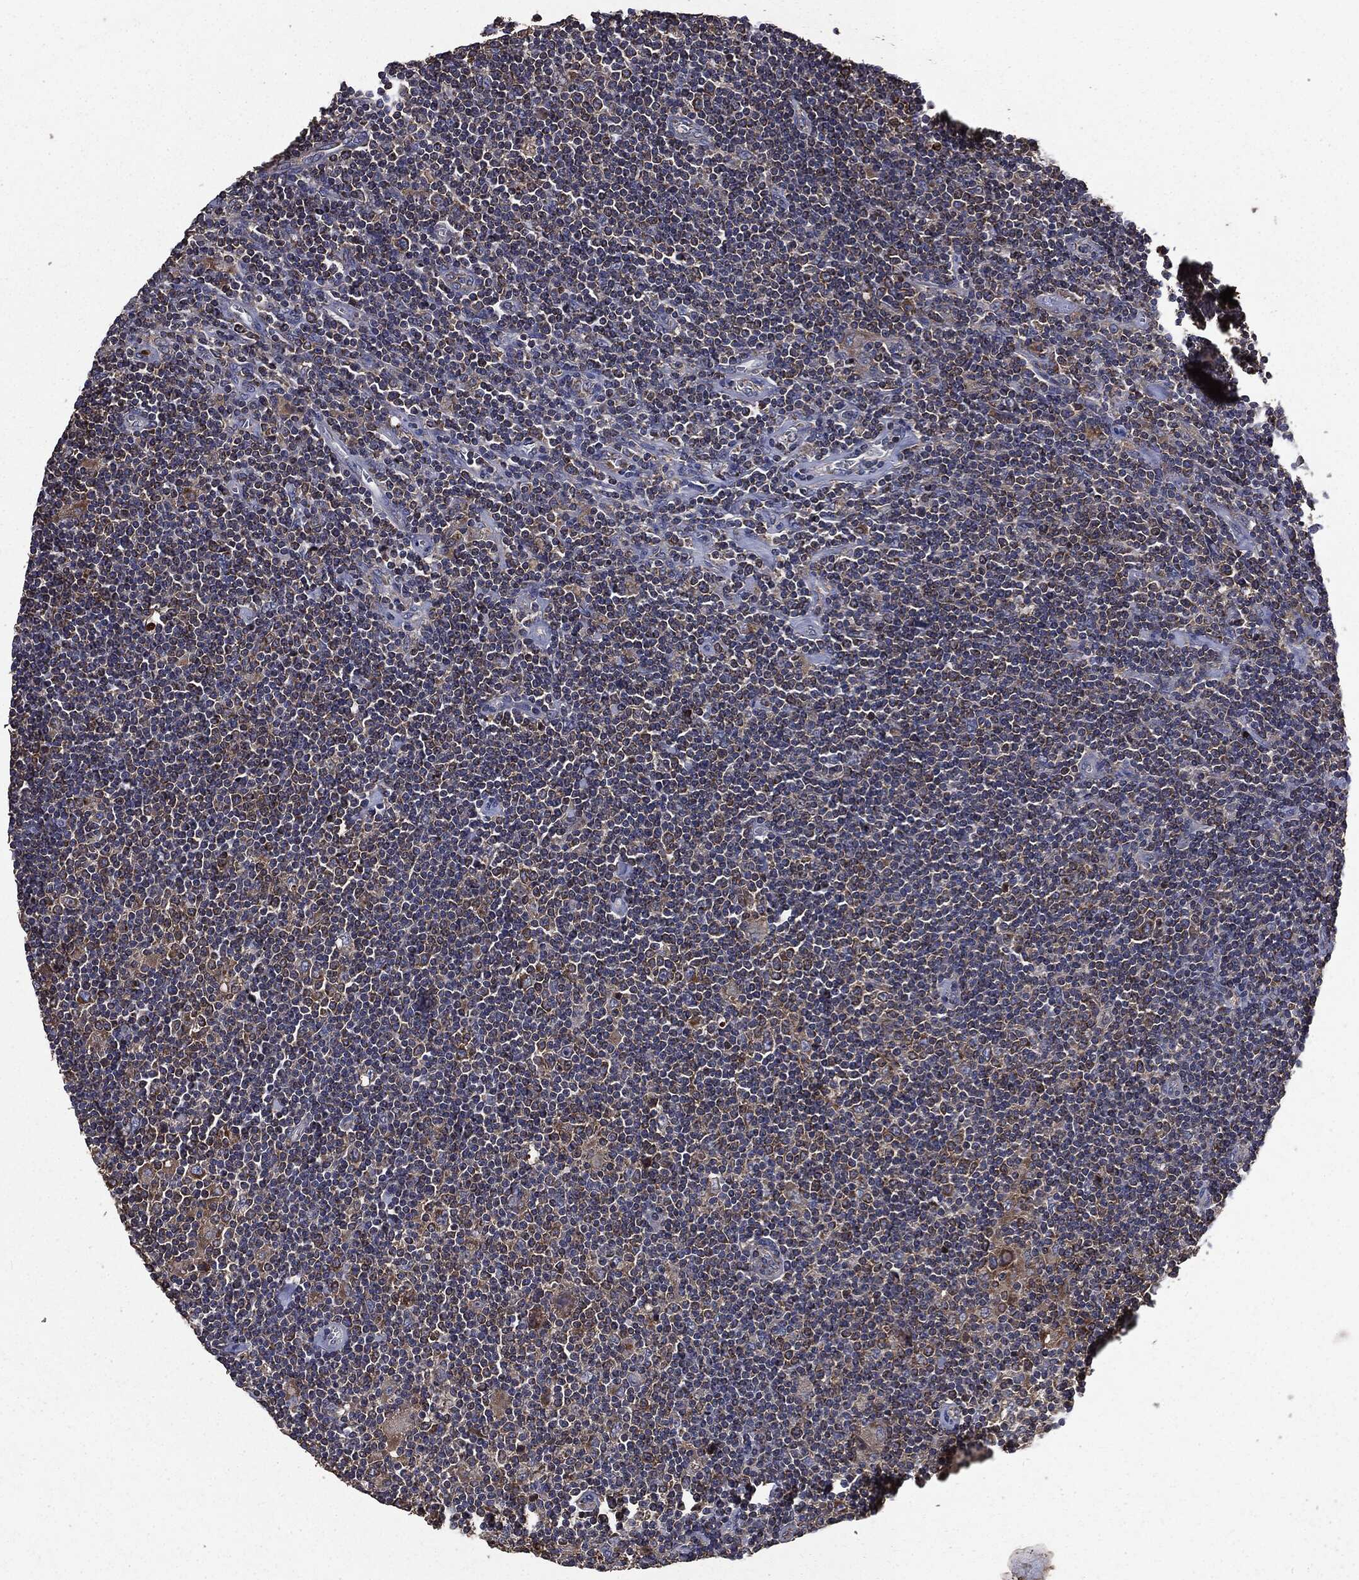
{"staining": {"intensity": "weak", "quantity": ">75%", "location": "cytoplasmic/membranous"}, "tissue": "lymphoma", "cell_type": "Tumor cells", "image_type": "cancer", "snomed": [{"axis": "morphology", "description": "Hodgkin's disease, NOS"}, {"axis": "topography", "description": "Lymph node"}], "caption": "A brown stain labels weak cytoplasmic/membranous expression of a protein in Hodgkin's disease tumor cells. (Brightfield microscopy of DAB IHC at high magnification).", "gene": "MAPK6", "patient": {"sex": "male", "age": 40}}